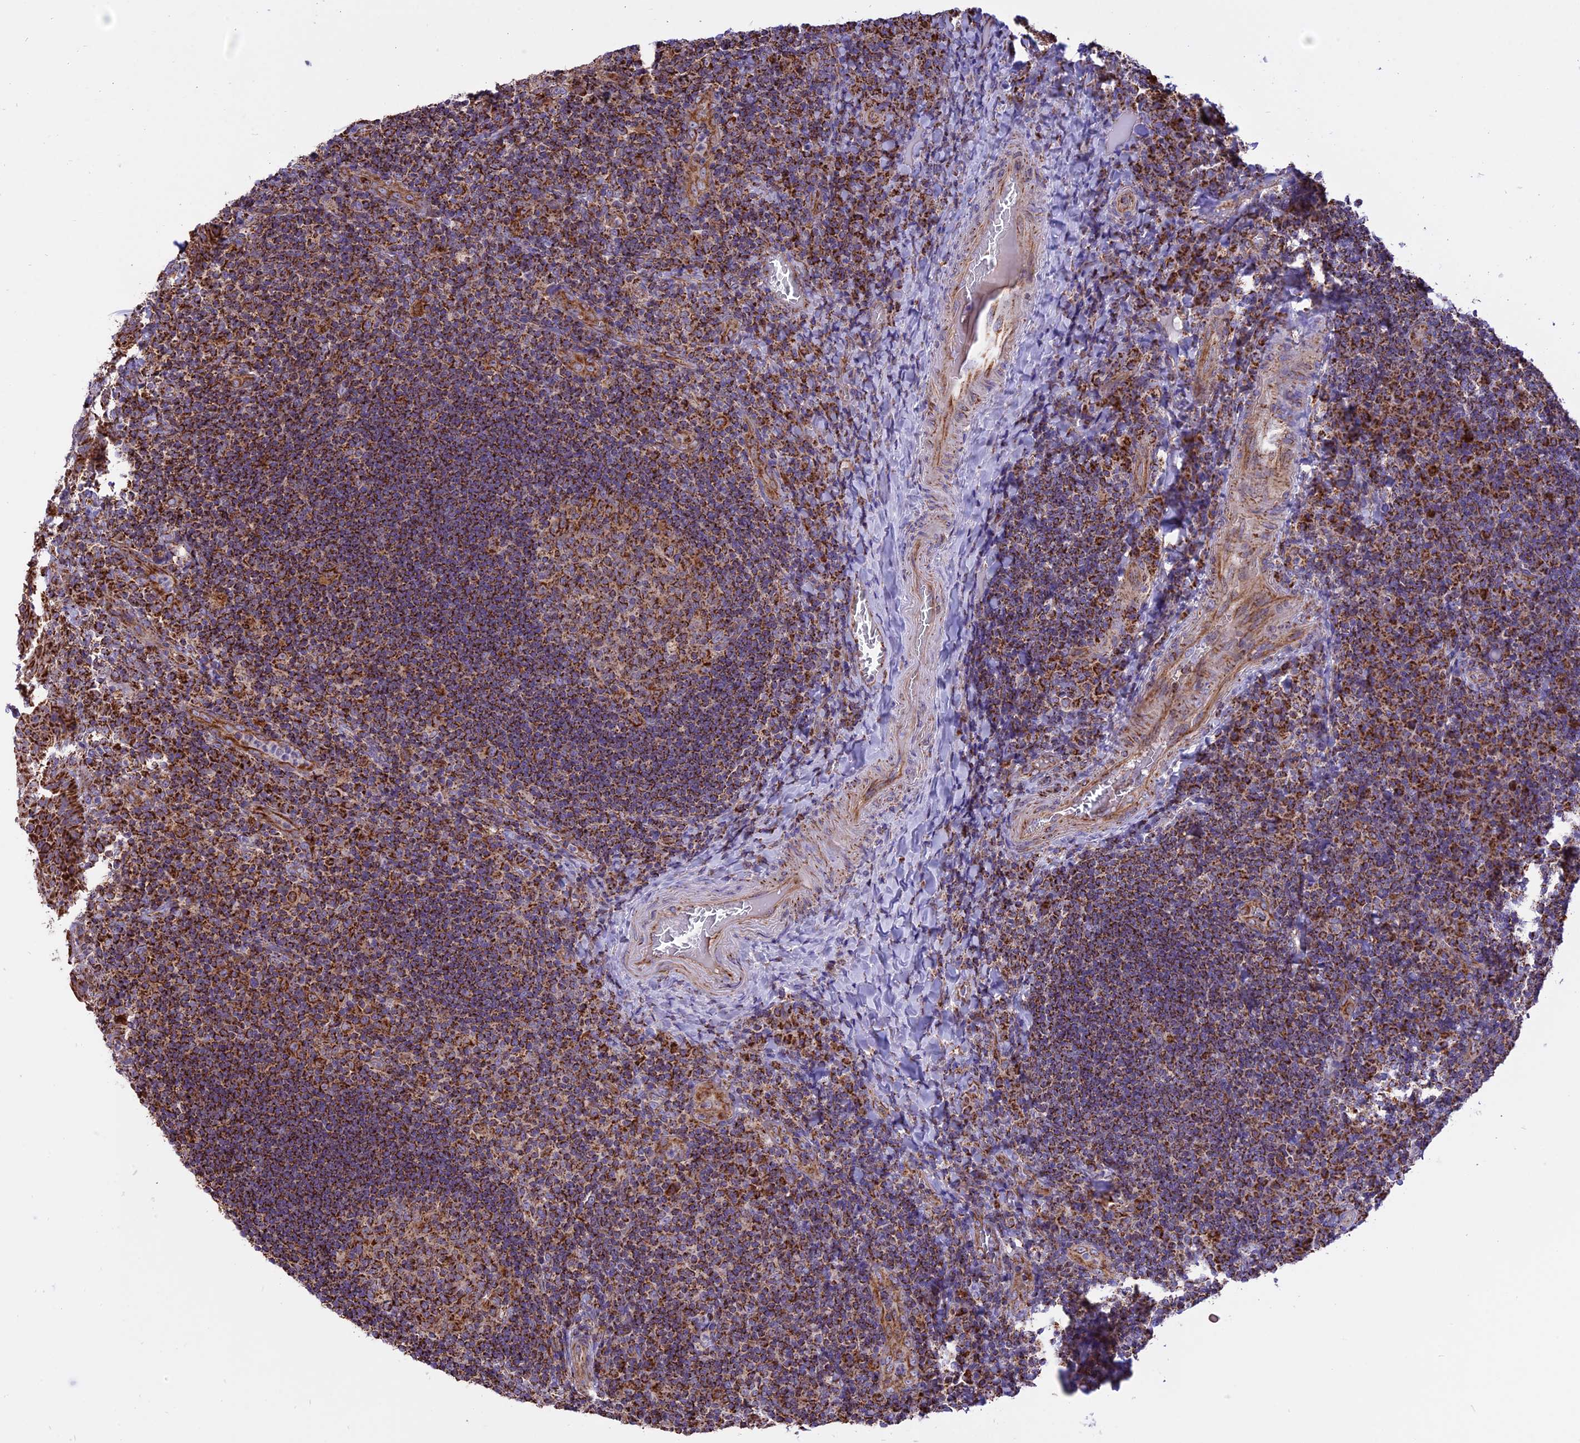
{"staining": {"intensity": "strong", "quantity": "25%-75%", "location": "cytoplasmic/membranous"}, "tissue": "tonsil", "cell_type": "Germinal center cells", "image_type": "normal", "snomed": [{"axis": "morphology", "description": "Normal tissue, NOS"}, {"axis": "topography", "description": "Tonsil"}], "caption": "Human tonsil stained with a brown dye displays strong cytoplasmic/membranous positive staining in approximately 25%-75% of germinal center cells.", "gene": "TTC4", "patient": {"sex": "male", "age": 17}}